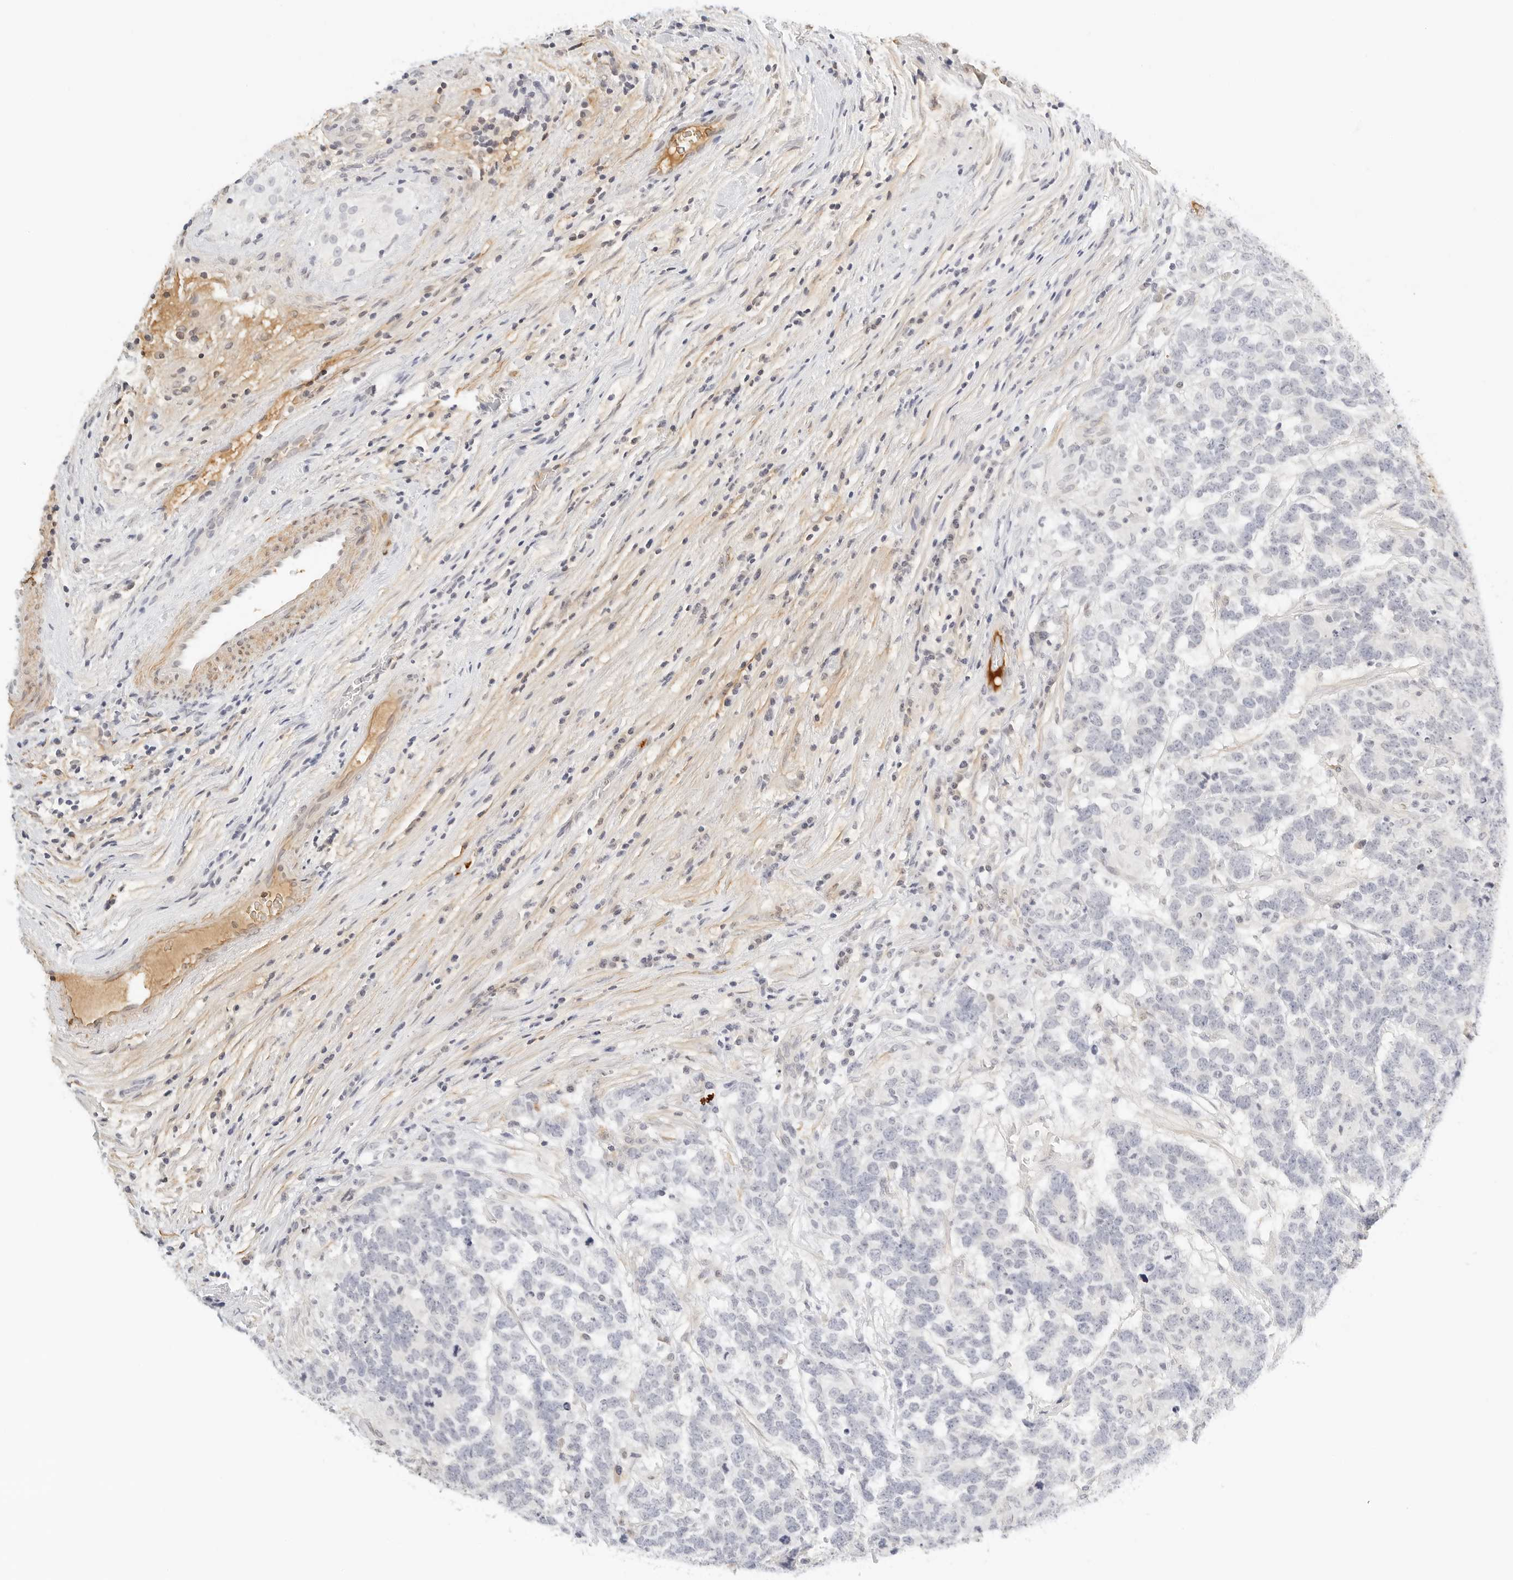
{"staining": {"intensity": "negative", "quantity": "none", "location": "none"}, "tissue": "testis cancer", "cell_type": "Tumor cells", "image_type": "cancer", "snomed": [{"axis": "morphology", "description": "Carcinoma, Embryonal, NOS"}, {"axis": "topography", "description": "Testis"}], "caption": "This photomicrograph is of testis cancer (embryonal carcinoma) stained with immunohistochemistry (IHC) to label a protein in brown with the nuclei are counter-stained blue. There is no positivity in tumor cells.", "gene": "PKDCC", "patient": {"sex": "male", "age": 26}}